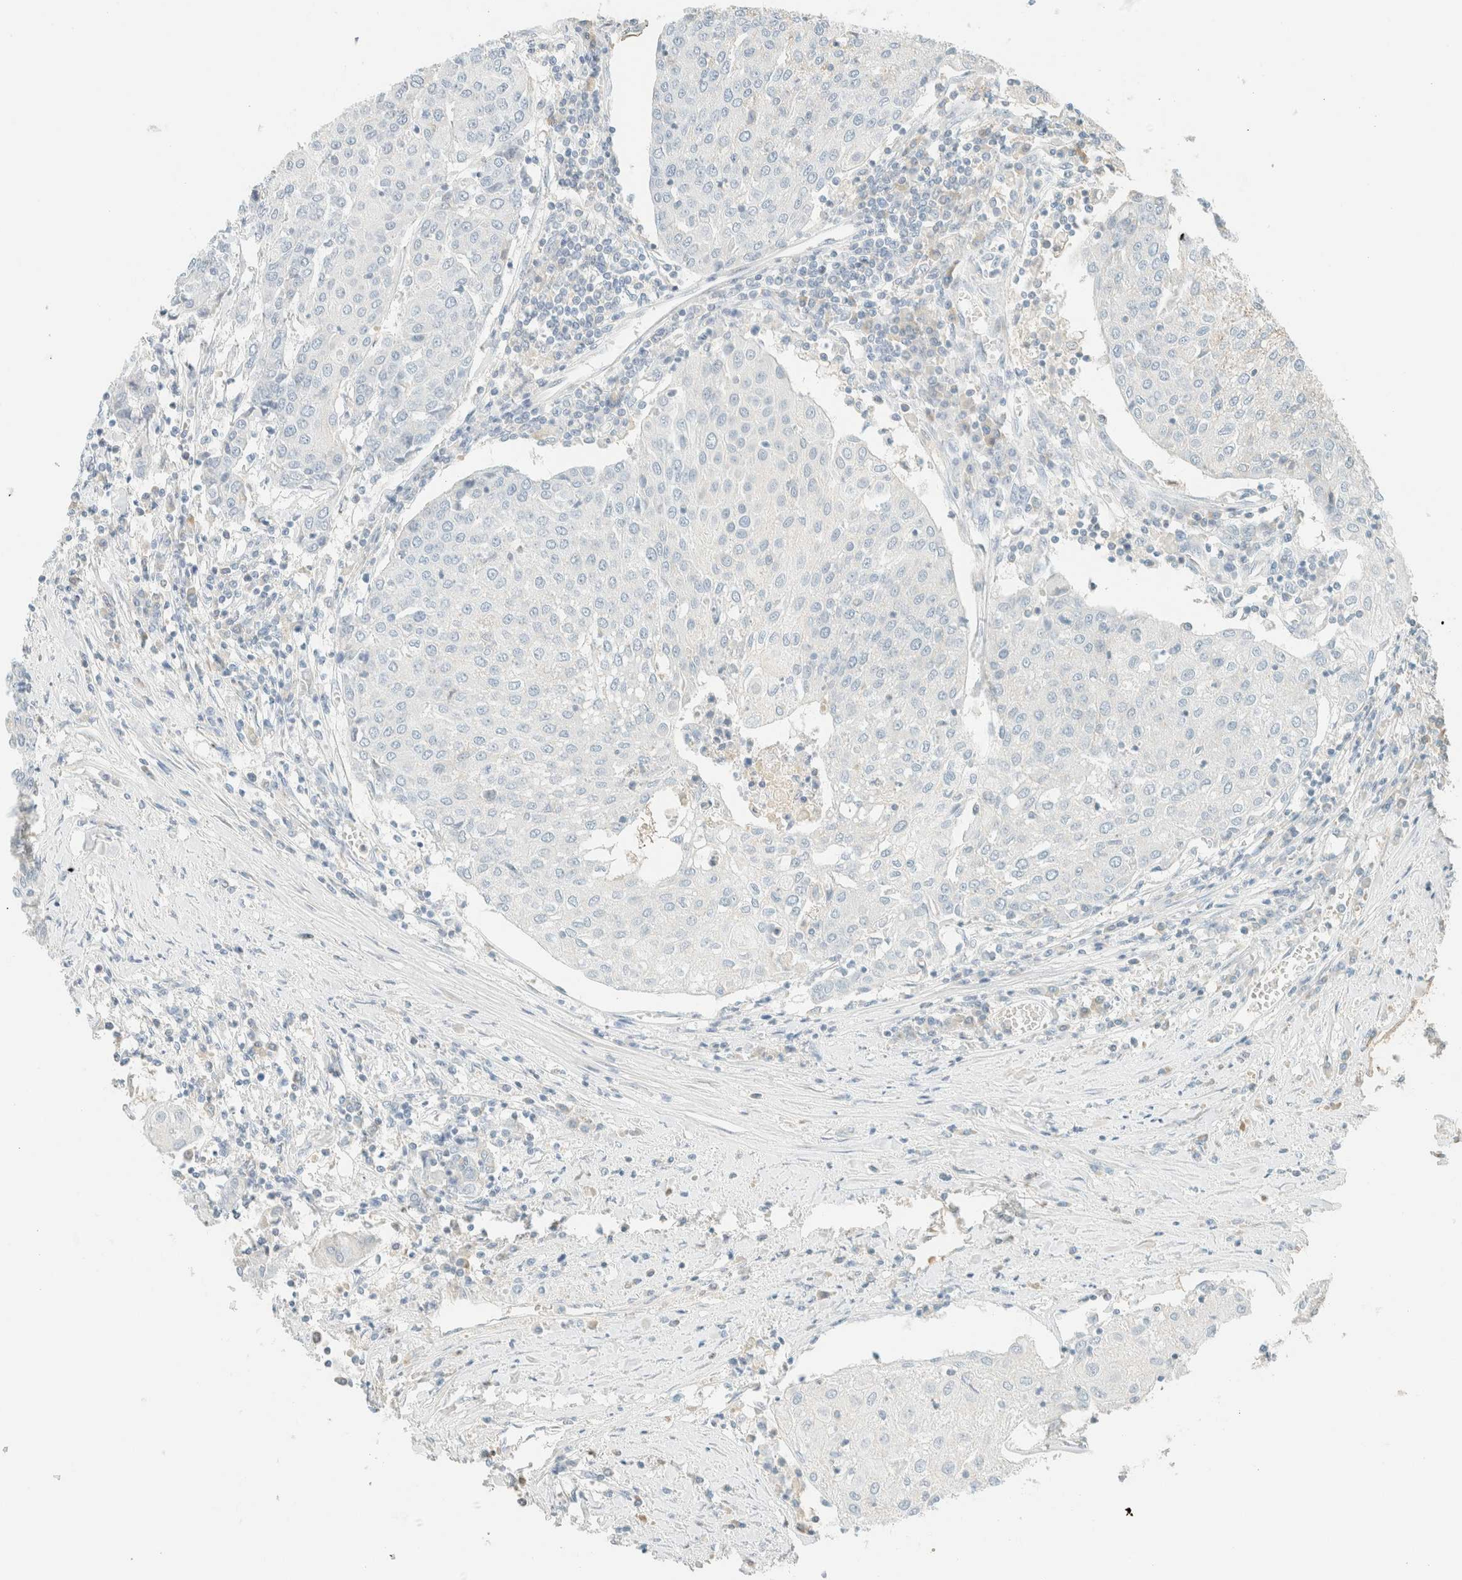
{"staining": {"intensity": "negative", "quantity": "none", "location": "none"}, "tissue": "urothelial cancer", "cell_type": "Tumor cells", "image_type": "cancer", "snomed": [{"axis": "morphology", "description": "Urothelial carcinoma, High grade"}, {"axis": "topography", "description": "Urinary bladder"}], "caption": "A high-resolution histopathology image shows IHC staining of urothelial cancer, which shows no significant positivity in tumor cells.", "gene": "GPA33", "patient": {"sex": "female", "age": 85}}